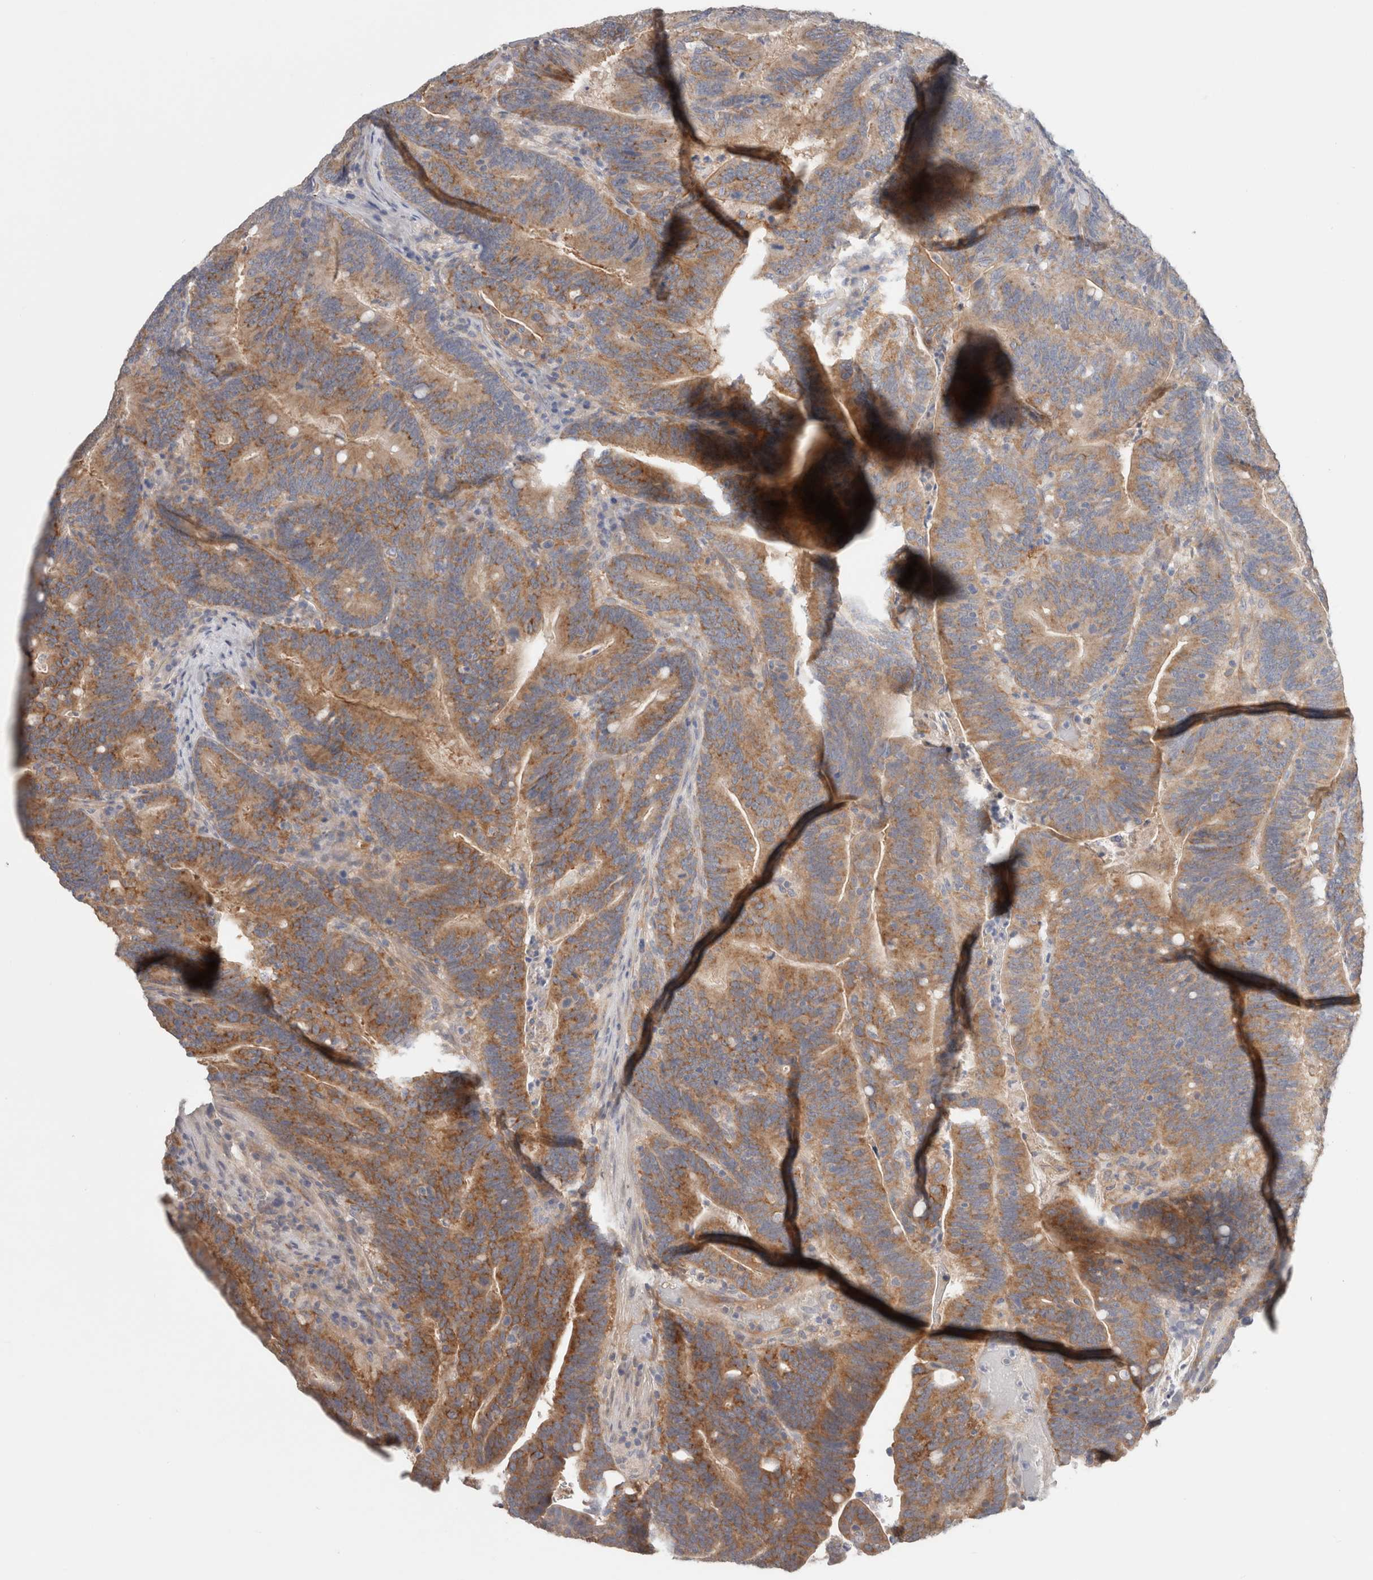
{"staining": {"intensity": "moderate", "quantity": ">75%", "location": "cytoplasmic/membranous"}, "tissue": "colorectal cancer", "cell_type": "Tumor cells", "image_type": "cancer", "snomed": [{"axis": "morphology", "description": "Adenocarcinoma, NOS"}, {"axis": "topography", "description": "Colon"}], "caption": "Immunohistochemistry (IHC) (DAB (3,3'-diaminobenzidine)) staining of colorectal adenocarcinoma demonstrates moderate cytoplasmic/membranous protein expression in approximately >75% of tumor cells. The protein of interest is shown in brown color, while the nuclei are stained blue.", "gene": "RASAL2", "patient": {"sex": "female", "age": 66}}